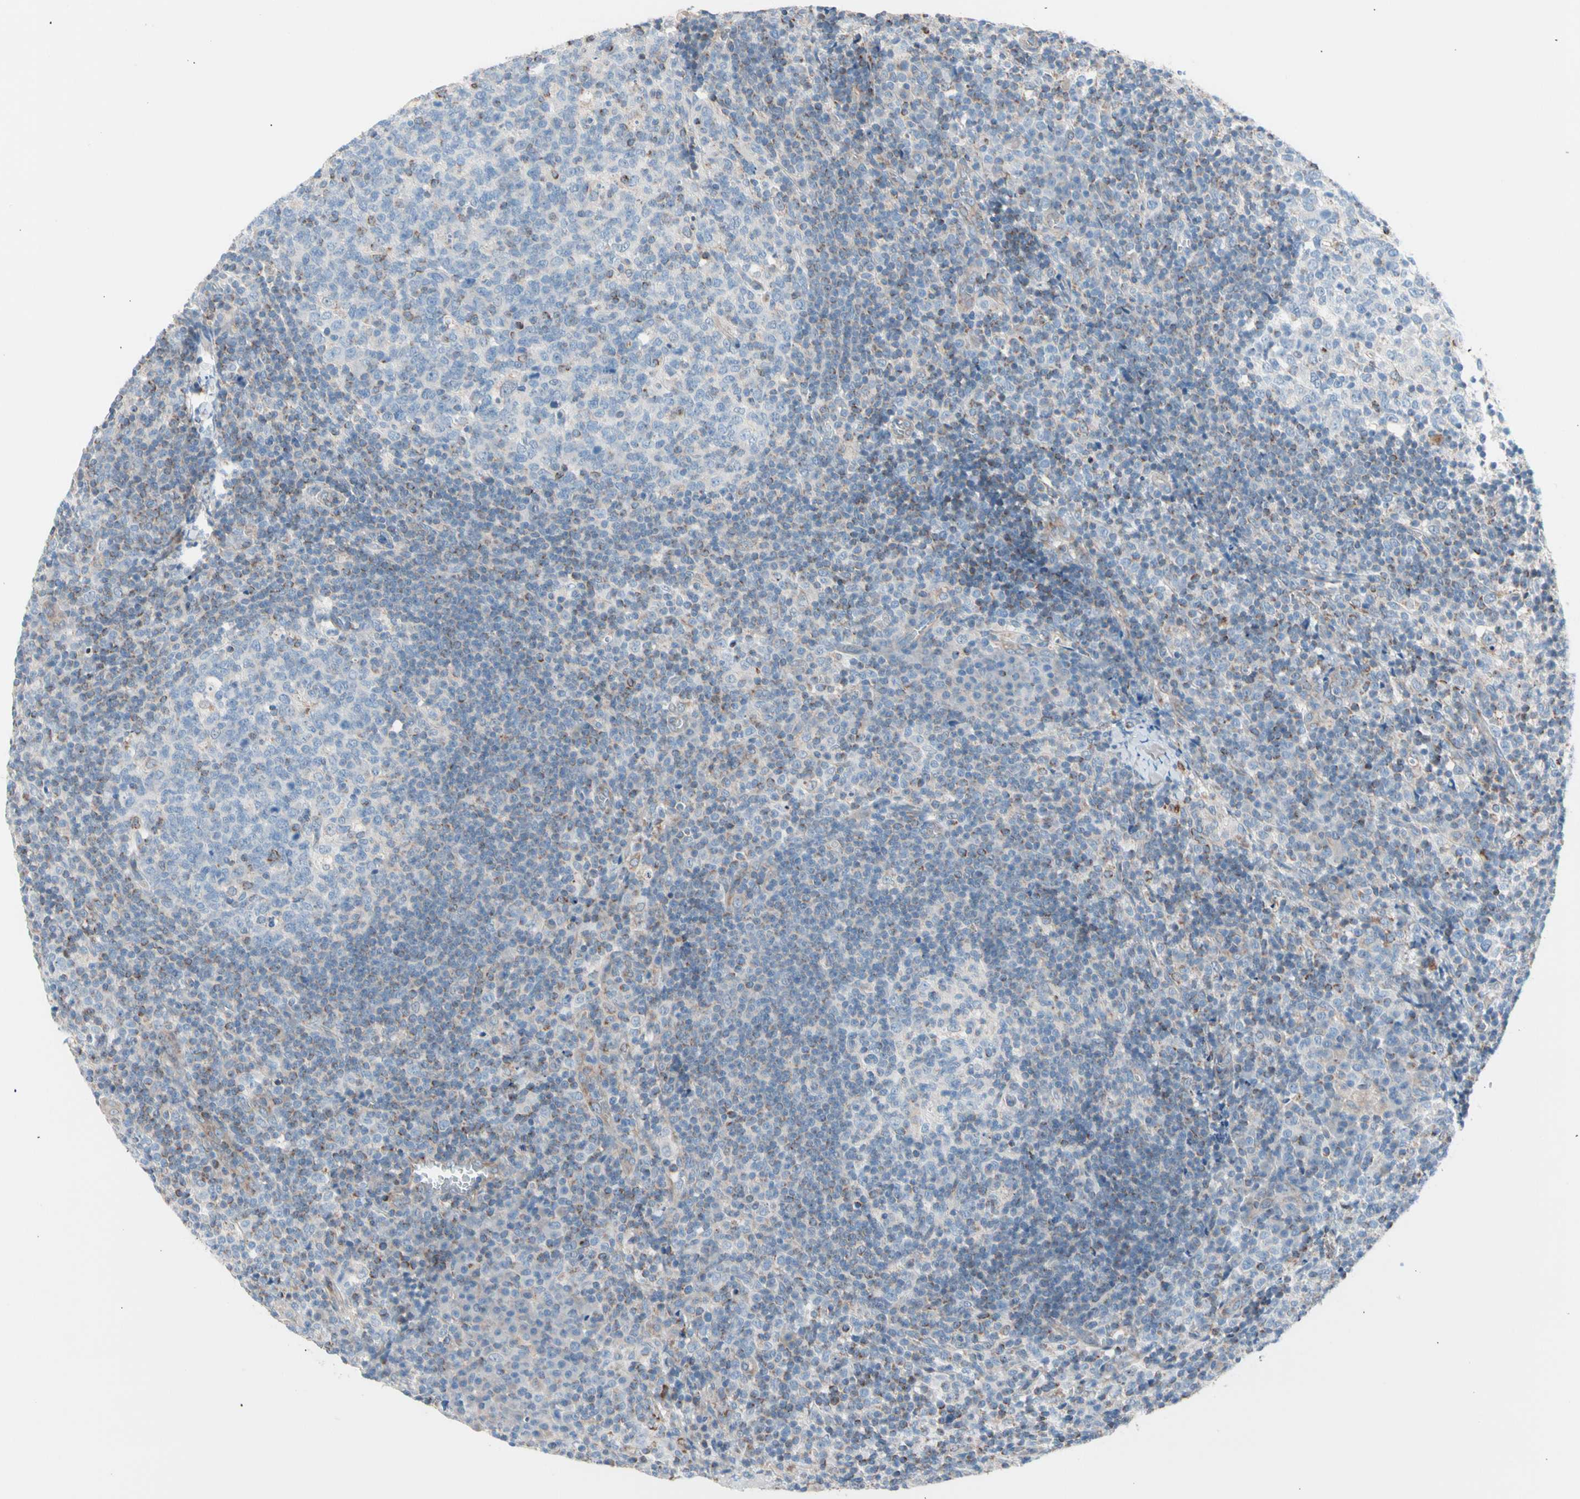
{"staining": {"intensity": "moderate", "quantity": "<25%", "location": "cytoplasmic/membranous"}, "tissue": "lymph node", "cell_type": "Germinal center cells", "image_type": "normal", "snomed": [{"axis": "morphology", "description": "Normal tissue, NOS"}, {"axis": "morphology", "description": "Inflammation, NOS"}, {"axis": "topography", "description": "Lymph node"}], "caption": "Moderate cytoplasmic/membranous expression for a protein is identified in about <25% of germinal center cells of unremarkable lymph node using immunohistochemistry (IHC).", "gene": "HK1", "patient": {"sex": "male", "age": 55}}